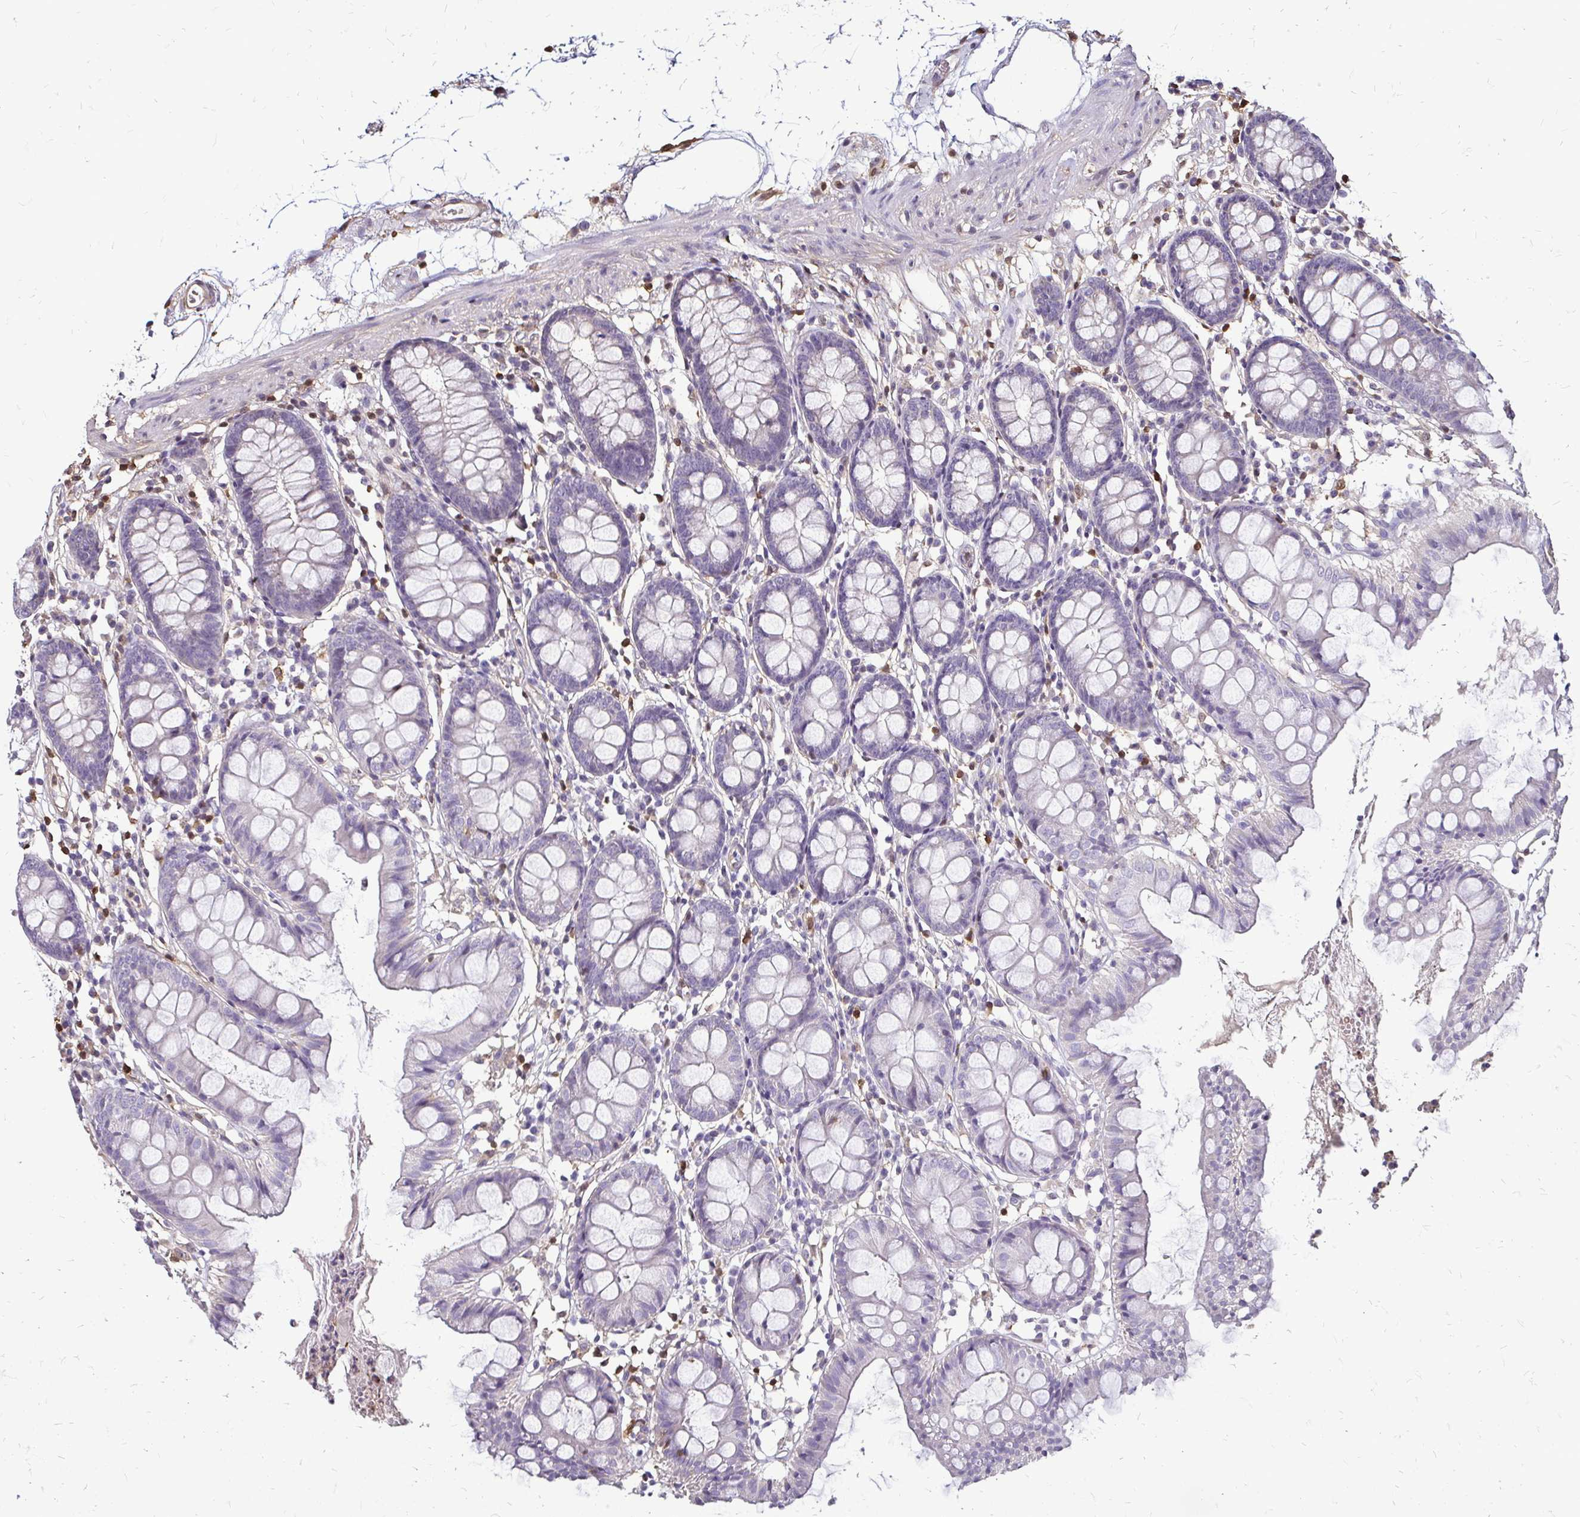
{"staining": {"intensity": "moderate", "quantity": "<25%", "location": "cytoplasmic/membranous"}, "tissue": "colon", "cell_type": "Endothelial cells", "image_type": "normal", "snomed": [{"axis": "morphology", "description": "Normal tissue, NOS"}, {"axis": "topography", "description": "Colon"}], "caption": "Brown immunohistochemical staining in benign human colon exhibits moderate cytoplasmic/membranous expression in approximately <25% of endothelial cells.", "gene": "ZFP1", "patient": {"sex": "female", "age": 84}}